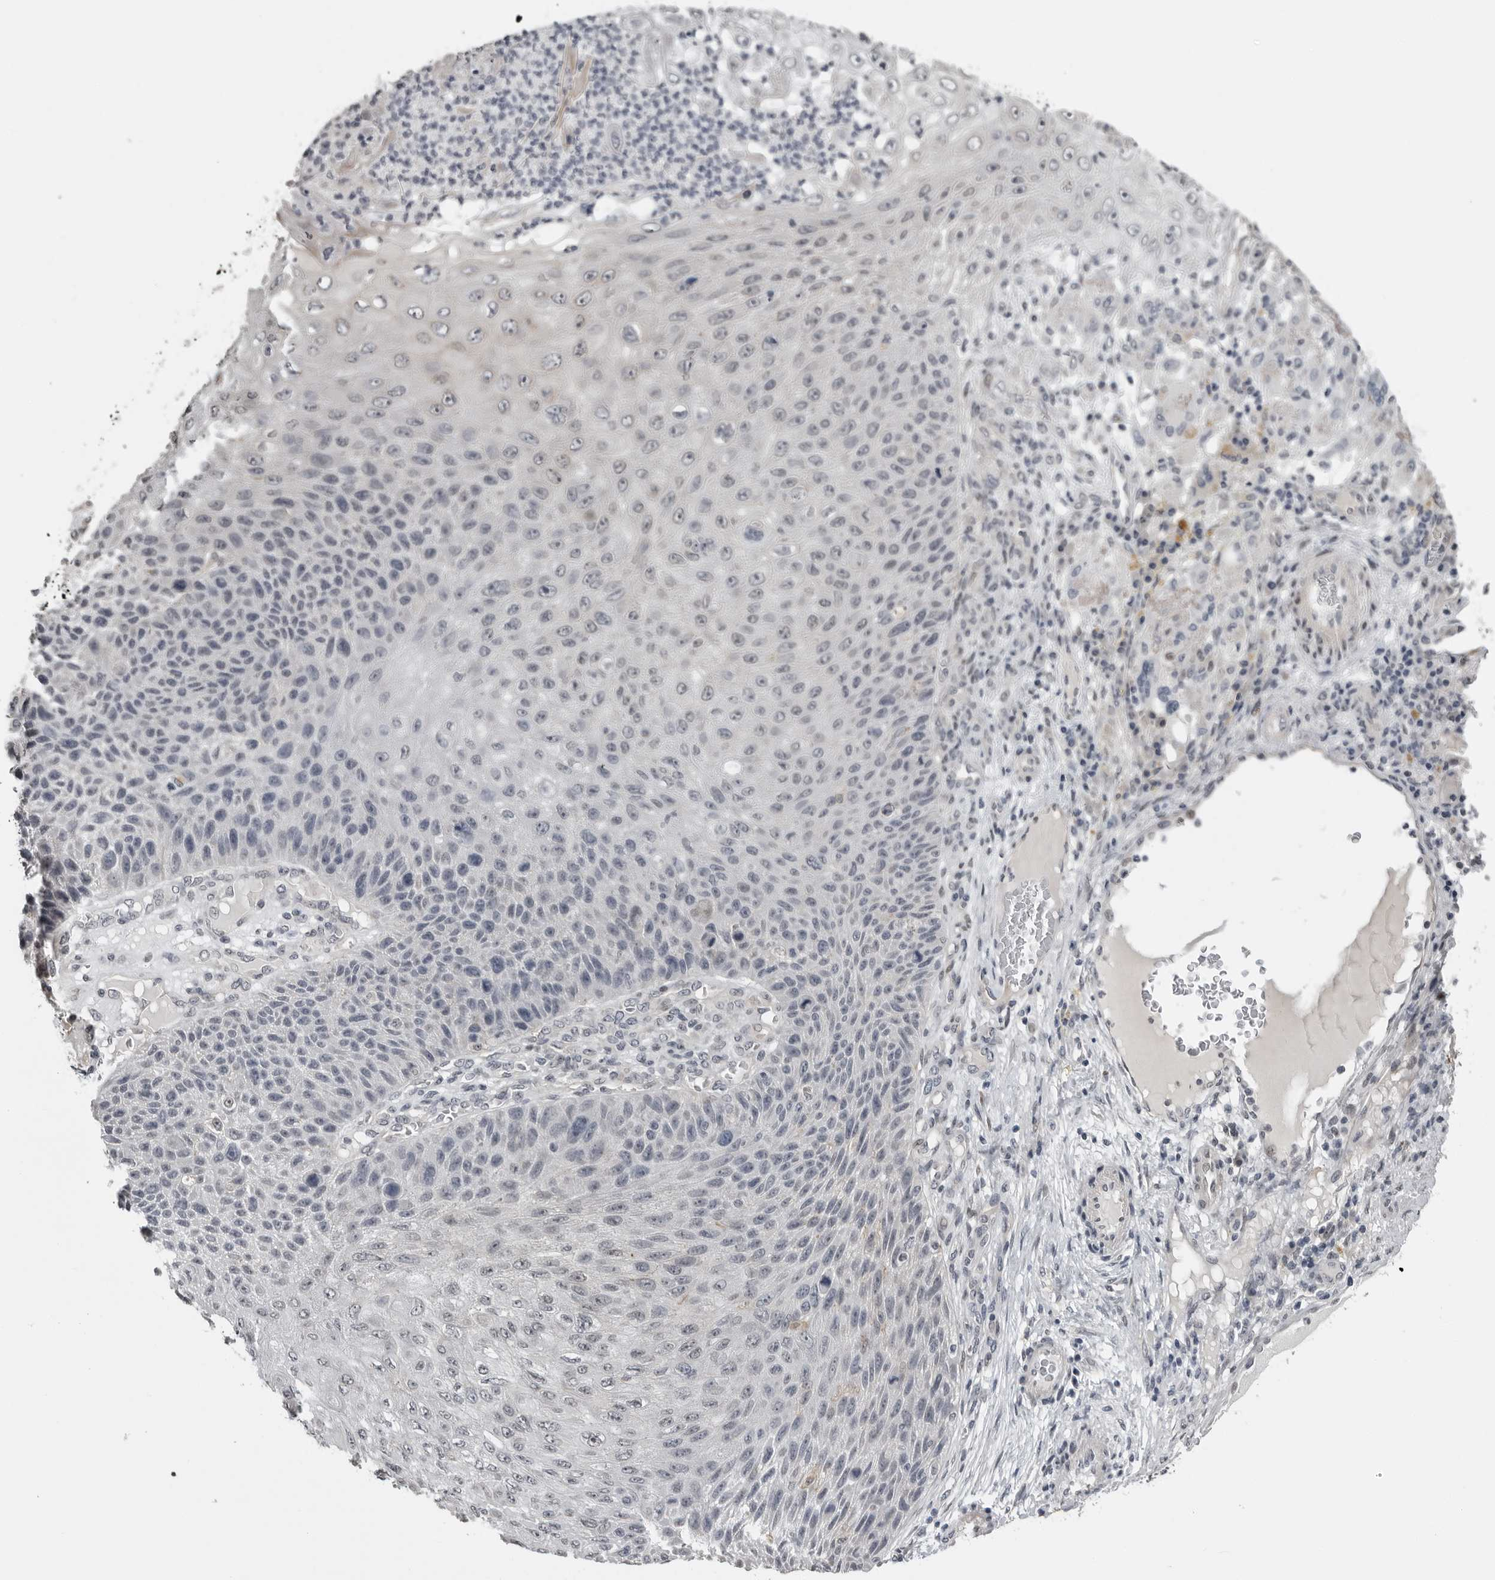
{"staining": {"intensity": "negative", "quantity": "none", "location": "none"}, "tissue": "skin cancer", "cell_type": "Tumor cells", "image_type": "cancer", "snomed": [{"axis": "morphology", "description": "Squamous cell carcinoma, NOS"}, {"axis": "topography", "description": "Skin"}], "caption": "Tumor cells show no significant protein positivity in squamous cell carcinoma (skin).", "gene": "PRRX2", "patient": {"sex": "female", "age": 88}}